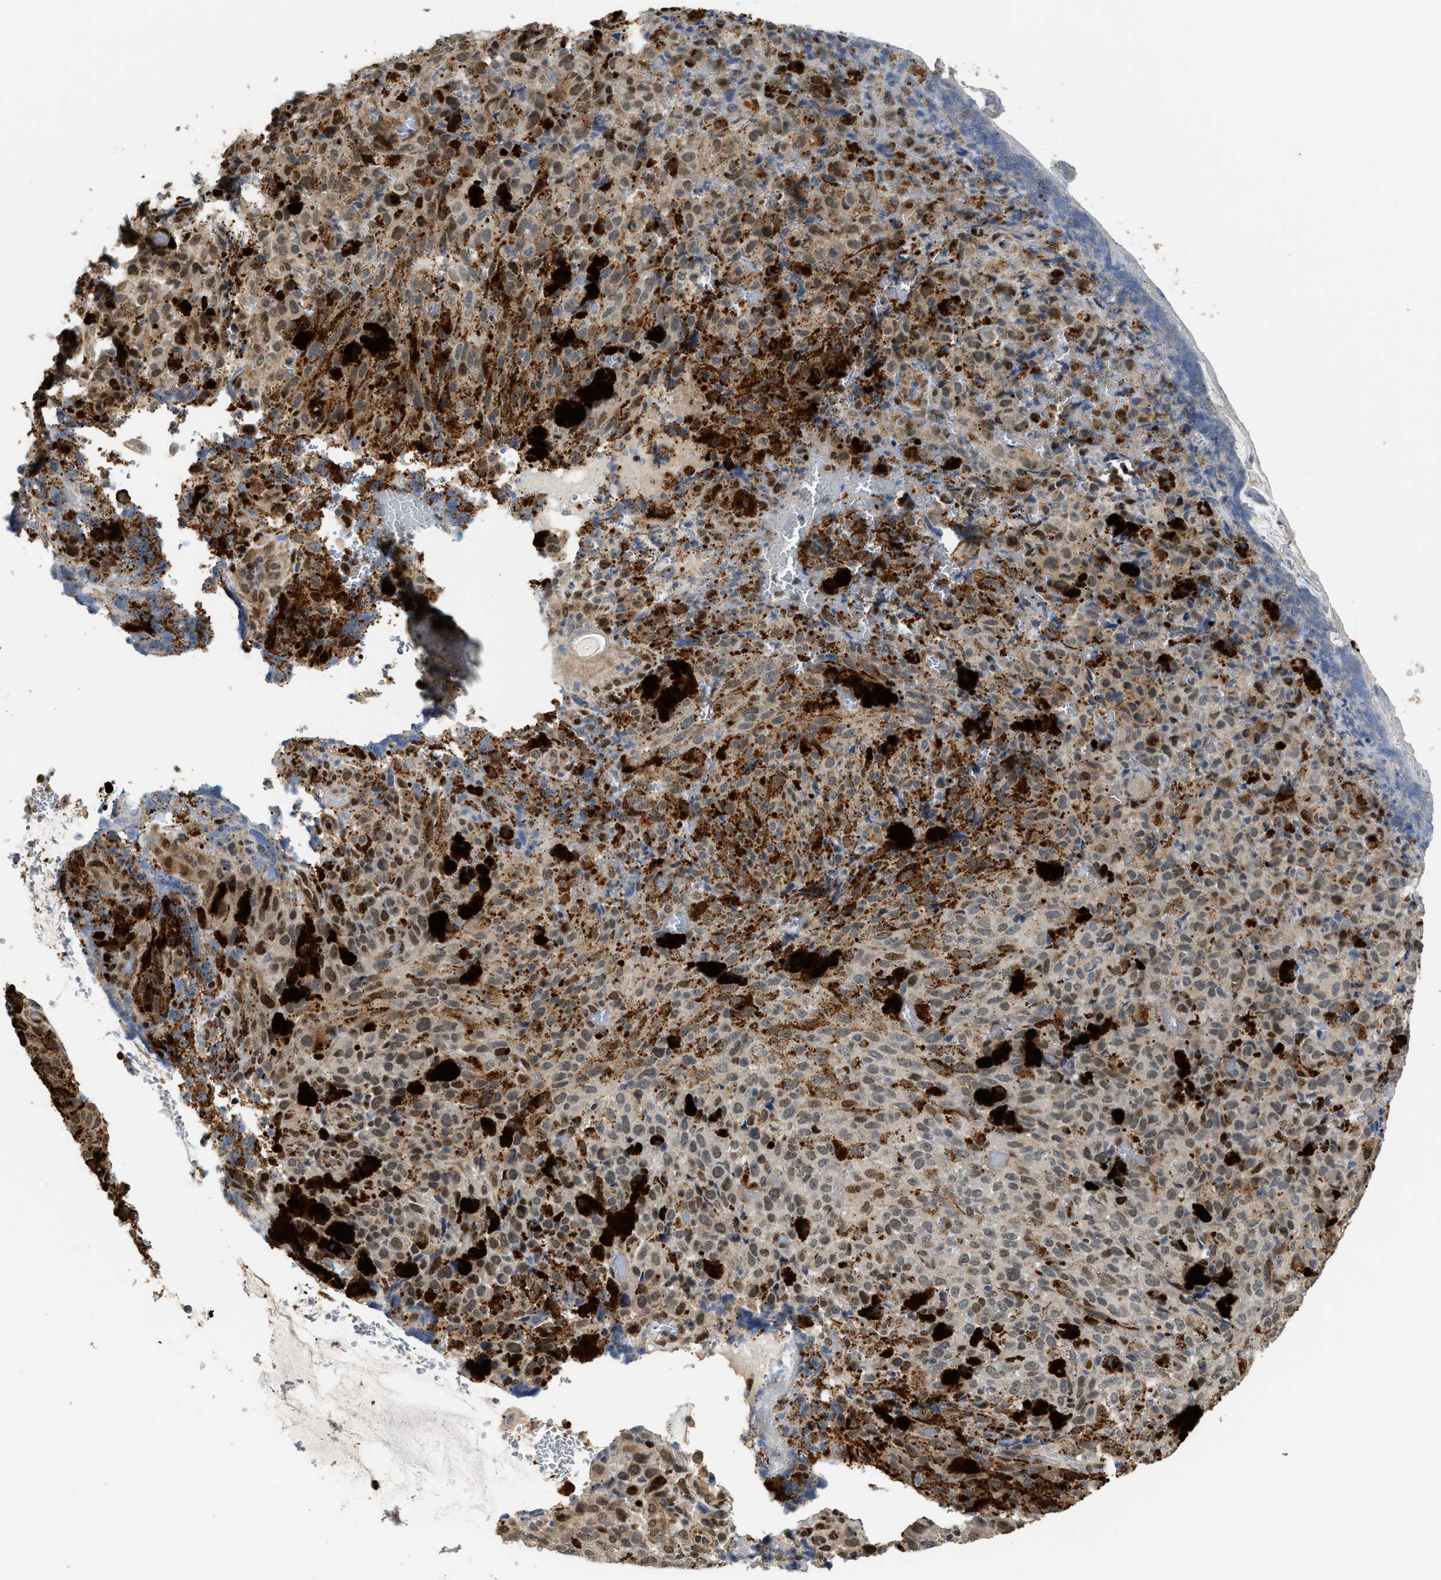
{"staining": {"intensity": "weak", "quantity": ">75%", "location": "cytoplasmic/membranous,nuclear"}, "tissue": "melanoma", "cell_type": "Tumor cells", "image_type": "cancer", "snomed": [{"axis": "morphology", "description": "Malignant melanoma, NOS"}, {"axis": "topography", "description": "Rectum"}], "caption": "Protein staining by immunohistochemistry (IHC) displays weak cytoplasmic/membranous and nuclear expression in approximately >75% of tumor cells in melanoma.", "gene": "SERTAD2", "patient": {"sex": "female", "age": 81}}